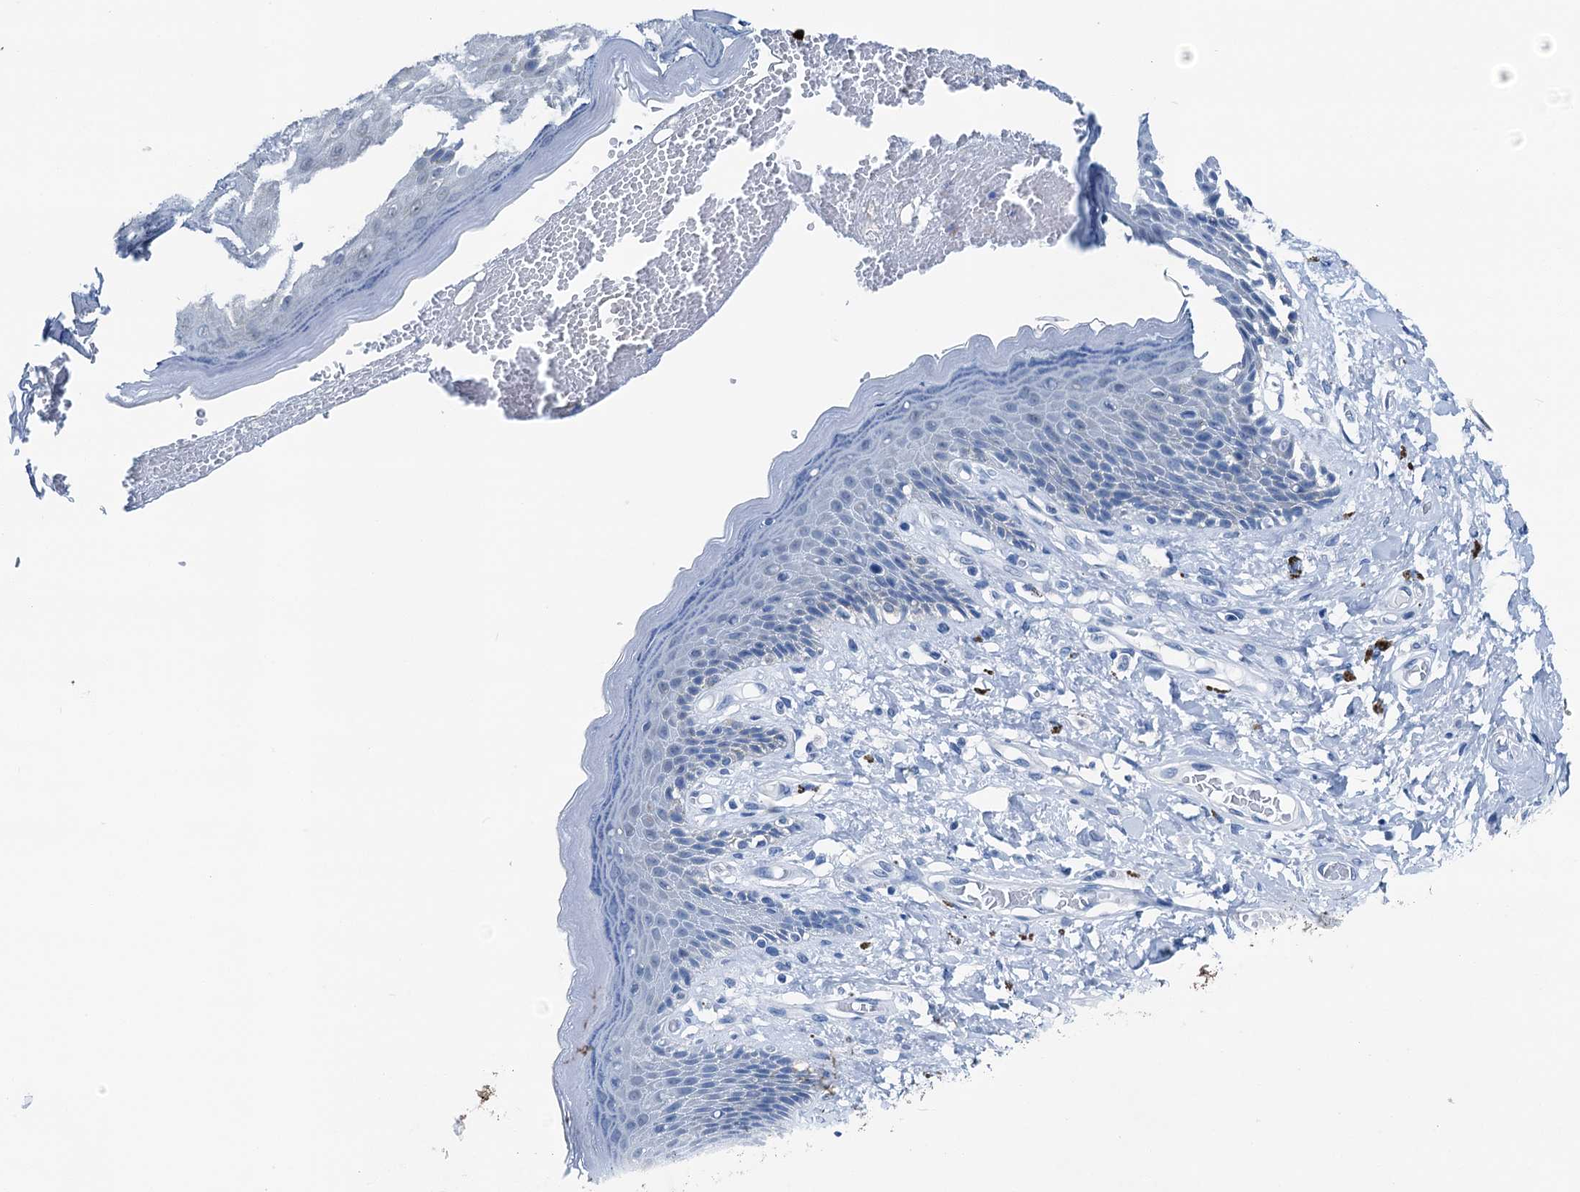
{"staining": {"intensity": "negative", "quantity": "none", "location": "none"}, "tissue": "skin", "cell_type": "Epidermal cells", "image_type": "normal", "snomed": [{"axis": "morphology", "description": "Normal tissue, NOS"}, {"axis": "topography", "description": "Anal"}], "caption": "Immunohistochemistry (IHC) micrograph of unremarkable human skin stained for a protein (brown), which shows no expression in epidermal cells.", "gene": "CBLN3", "patient": {"sex": "female", "age": 78}}